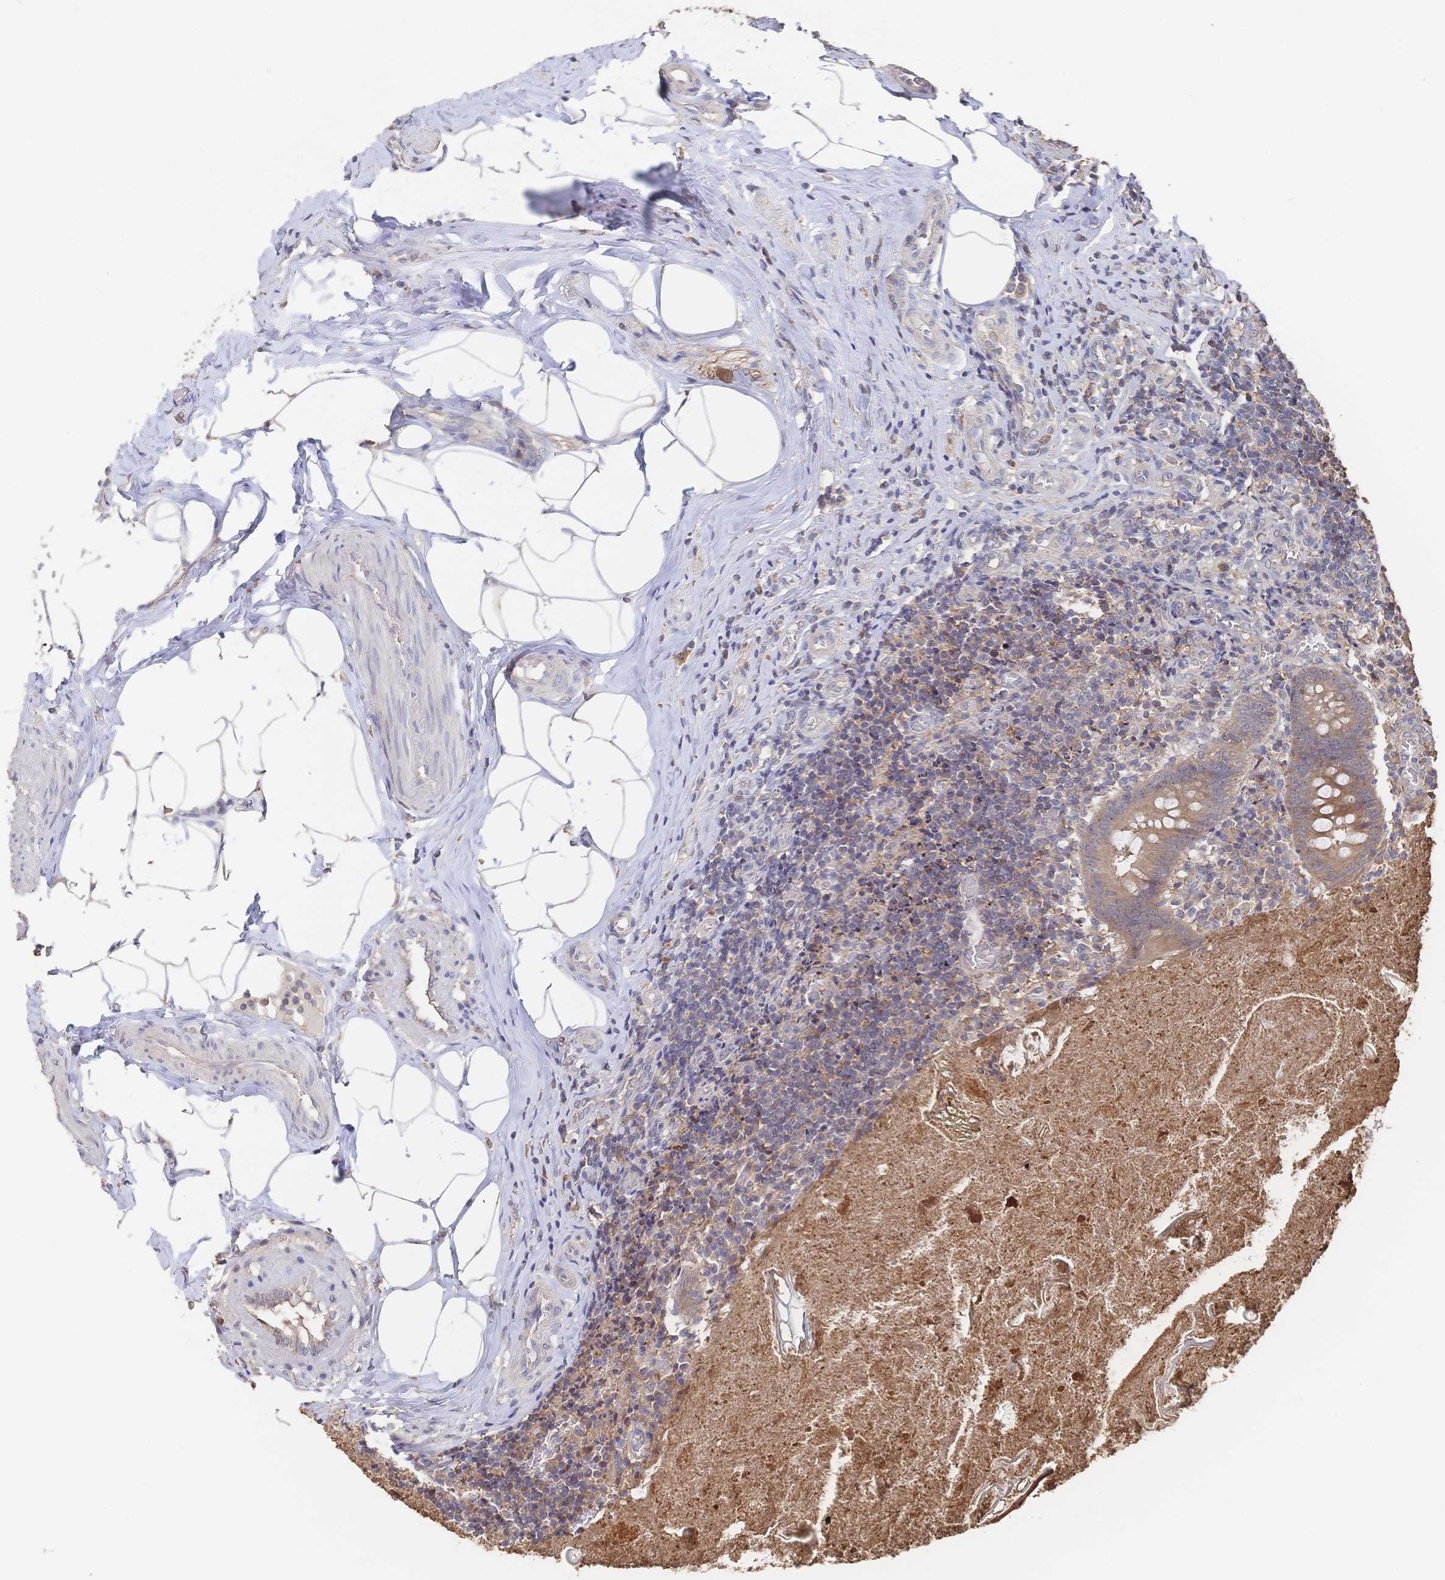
{"staining": {"intensity": "moderate", "quantity": "25%-75%", "location": "cytoplasmic/membranous"}, "tissue": "appendix", "cell_type": "Glandular cells", "image_type": "normal", "snomed": [{"axis": "morphology", "description": "Normal tissue, NOS"}, {"axis": "topography", "description": "Appendix"}], "caption": "Appendix was stained to show a protein in brown. There is medium levels of moderate cytoplasmic/membranous expression in approximately 25%-75% of glandular cells. The staining was performed using DAB to visualize the protein expression in brown, while the nuclei were stained in blue with hematoxylin (Magnification: 20x).", "gene": "DNAJA4", "patient": {"sex": "female", "age": 17}}